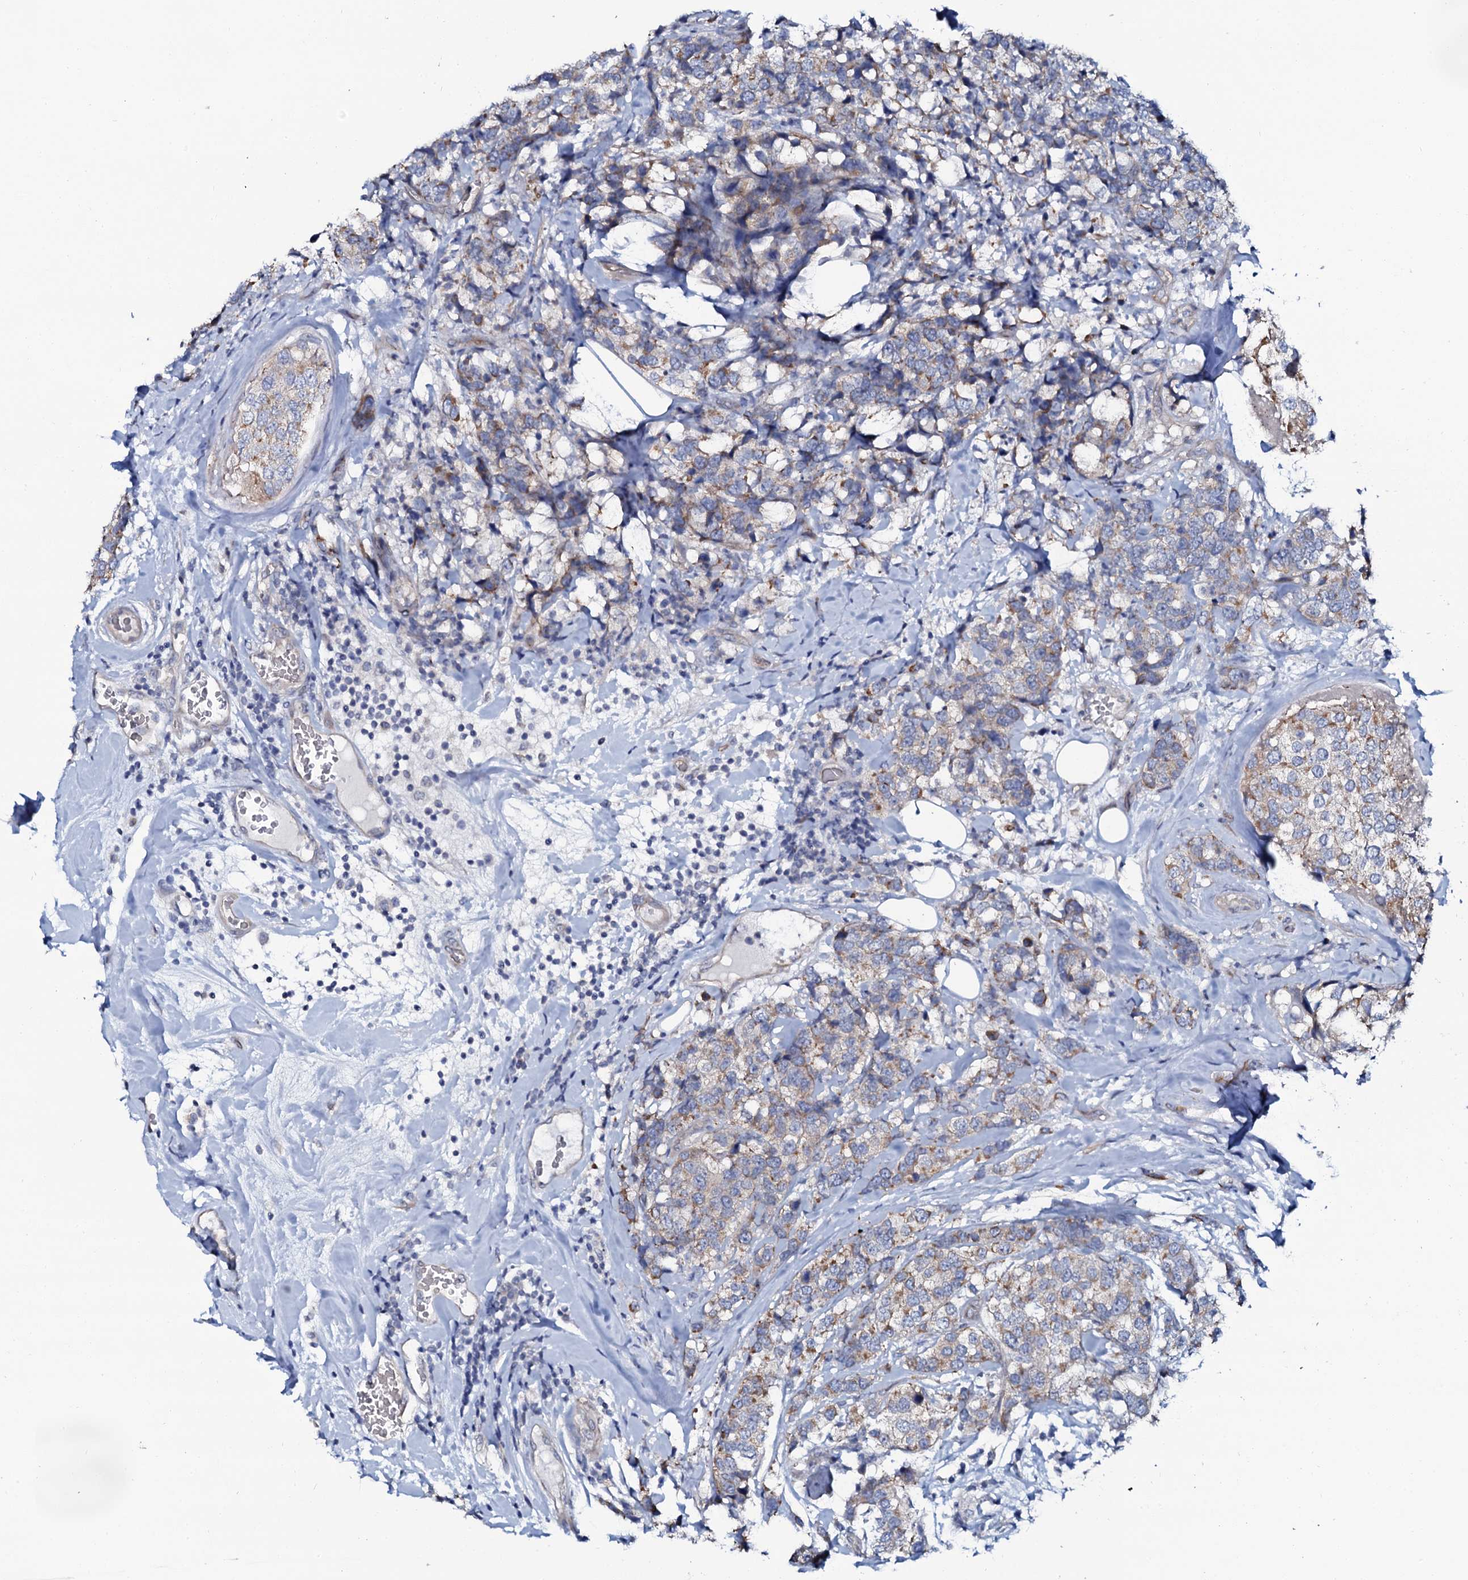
{"staining": {"intensity": "moderate", "quantity": "<25%", "location": "cytoplasmic/membranous"}, "tissue": "breast cancer", "cell_type": "Tumor cells", "image_type": "cancer", "snomed": [{"axis": "morphology", "description": "Lobular carcinoma"}, {"axis": "topography", "description": "Breast"}], "caption": "The photomicrograph reveals staining of lobular carcinoma (breast), revealing moderate cytoplasmic/membranous protein expression (brown color) within tumor cells. Immunohistochemistry stains the protein in brown and the nuclei are stained blue.", "gene": "C10orf88", "patient": {"sex": "female", "age": 59}}